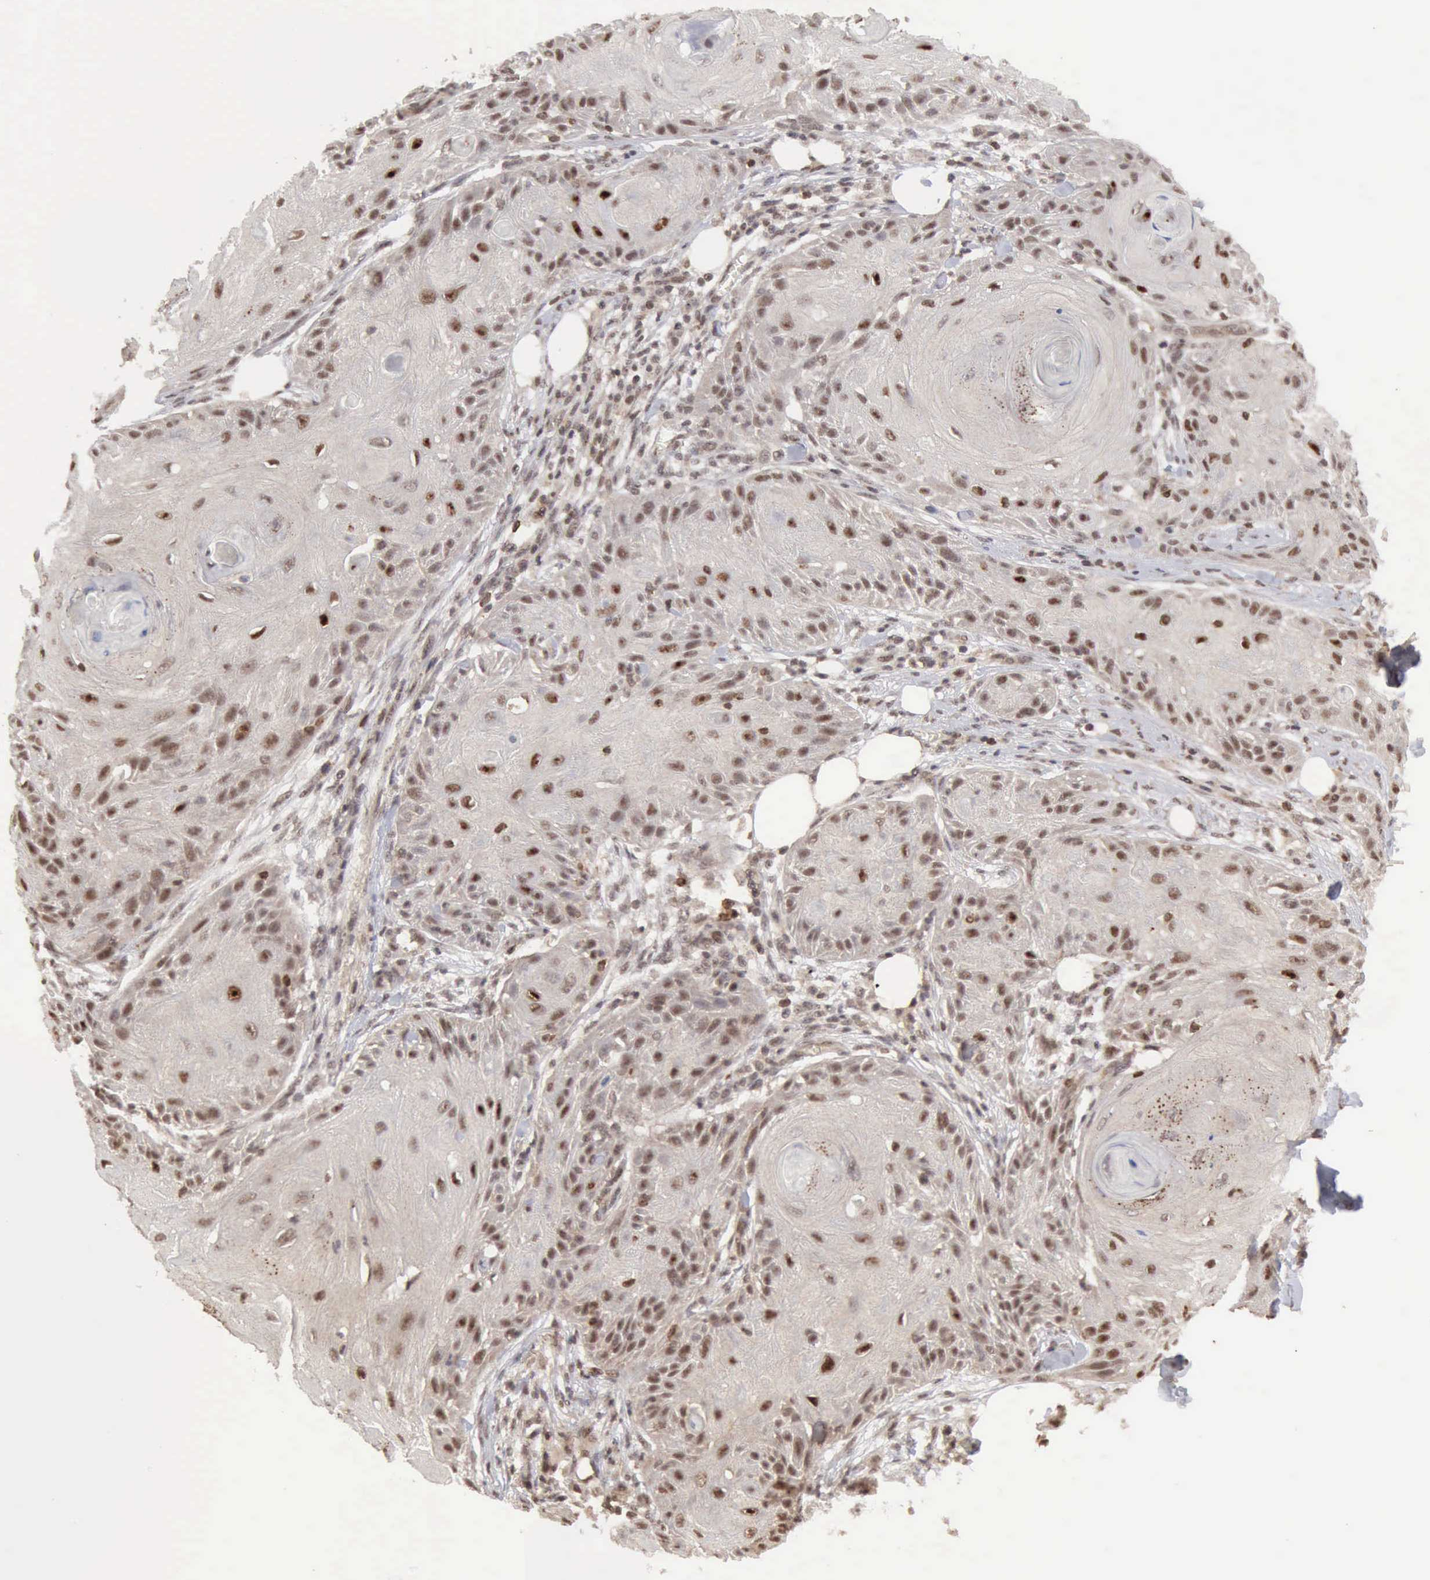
{"staining": {"intensity": "moderate", "quantity": ">75%", "location": "cytoplasmic/membranous,nuclear"}, "tissue": "skin cancer", "cell_type": "Tumor cells", "image_type": "cancer", "snomed": [{"axis": "morphology", "description": "Squamous cell carcinoma, NOS"}, {"axis": "topography", "description": "Skin"}], "caption": "Tumor cells show medium levels of moderate cytoplasmic/membranous and nuclear positivity in approximately >75% of cells in skin cancer.", "gene": "CDKN2A", "patient": {"sex": "female", "age": 88}}